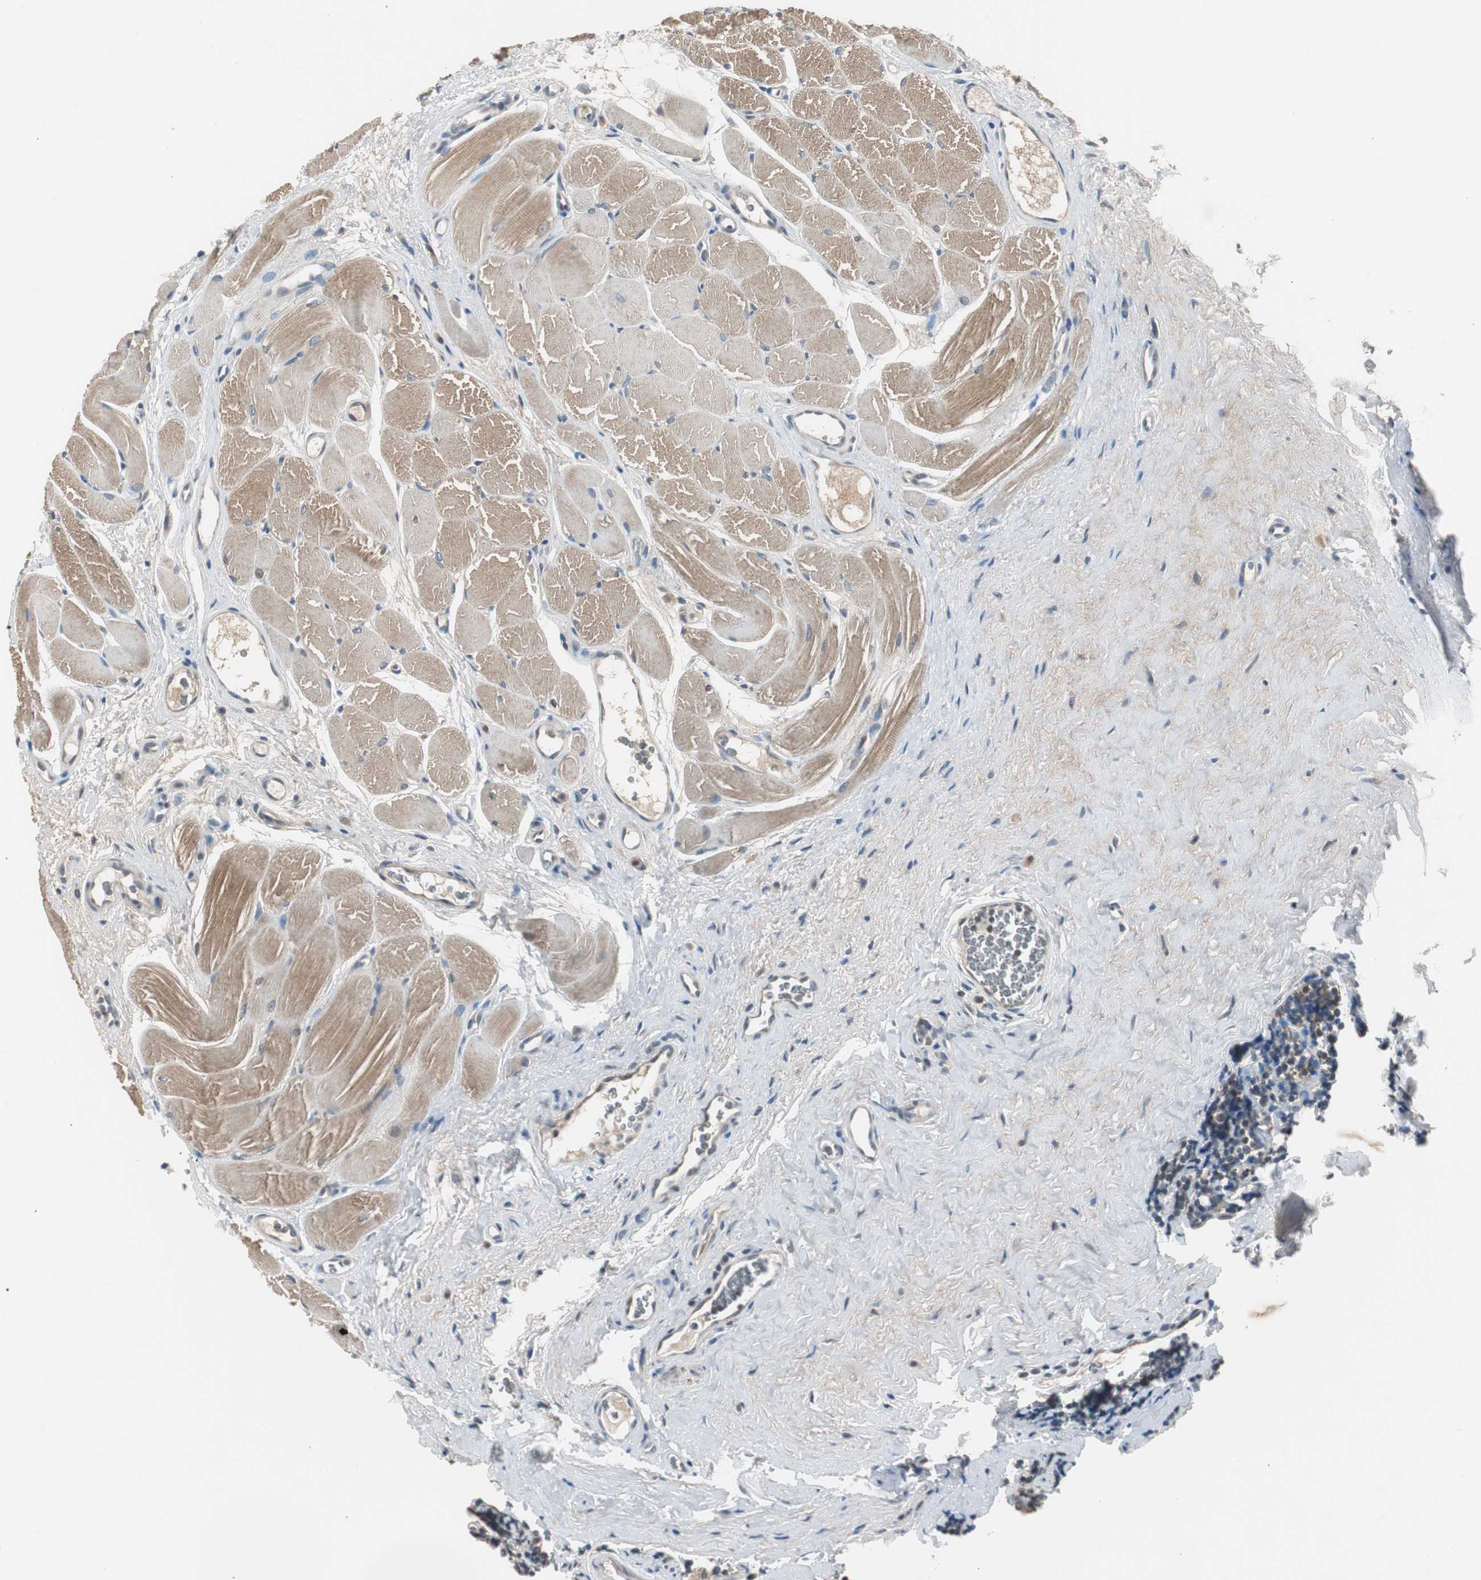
{"staining": {"intensity": "weak", "quantity": ">75%", "location": "cytoplasmic/membranous"}, "tissue": "tonsil", "cell_type": "Germinal center cells", "image_type": "normal", "snomed": [{"axis": "morphology", "description": "Normal tissue, NOS"}, {"axis": "topography", "description": "Tonsil"}], "caption": "DAB immunohistochemical staining of normal tonsil shows weak cytoplasmic/membranous protein staining in about >75% of germinal center cells. (Stains: DAB in brown, nuclei in blue, Microscopy: brightfield microscopy at high magnification).", "gene": "ZMPSTE24", "patient": {"sex": "male", "age": 20}}